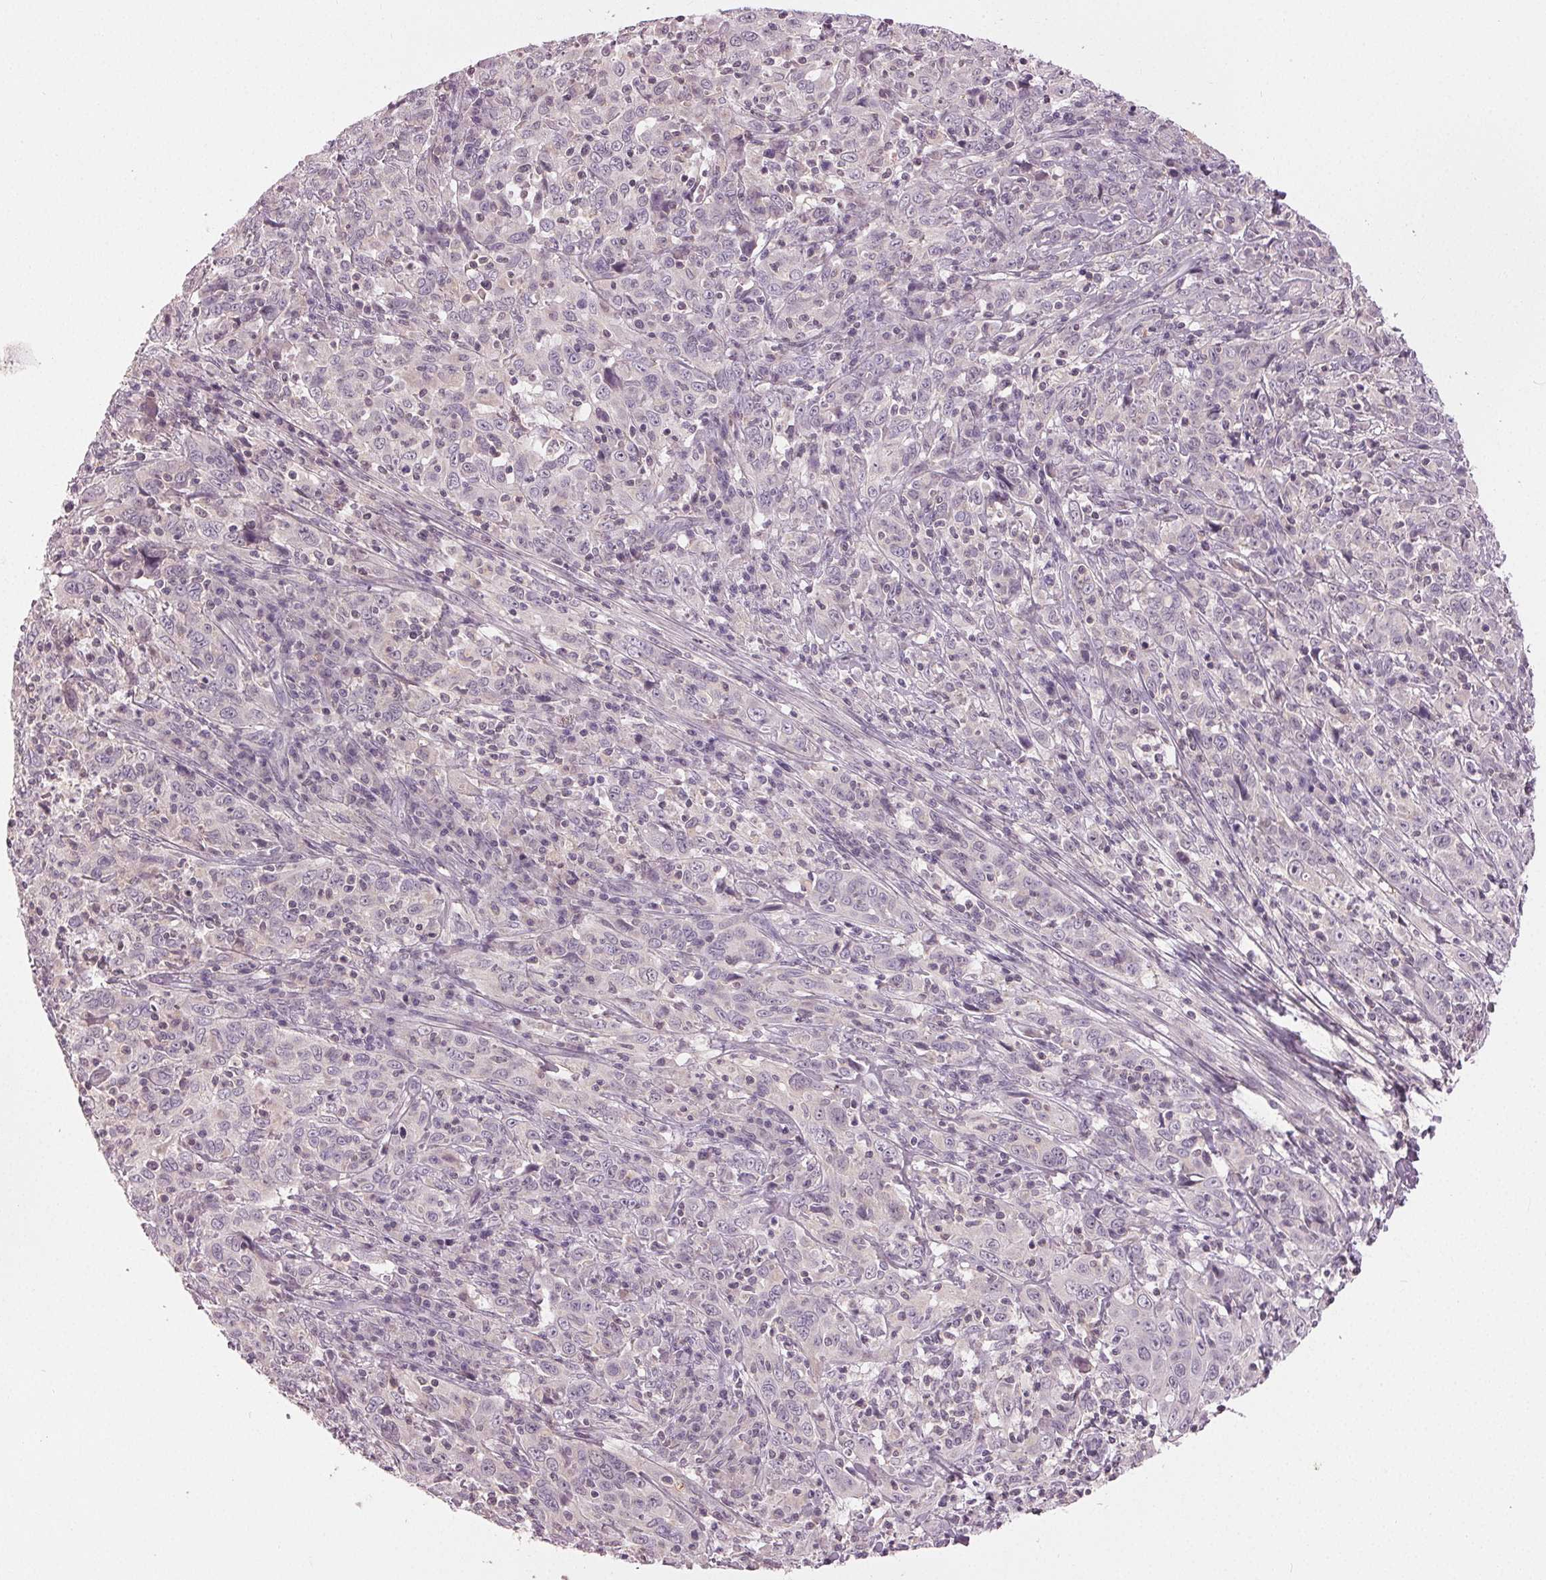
{"staining": {"intensity": "negative", "quantity": "none", "location": "none"}, "tissue": "cervical cancer", "cell_type": "Tumor cells", "image_type": "cancer", "snomed": [{"axis": "morphology", "description": "Squamous cell carcinoma, NOS"}, {"axis": "topography", "description": "Cervix"}], "caption": "High power microscopy image of an immunohistochemistry micrograph of squamous cell carcinoma (cervical), revealing no significant expression in tumor cells.", "gene": "ZNF605", "patient": {"sex": "female", "age": 46}}